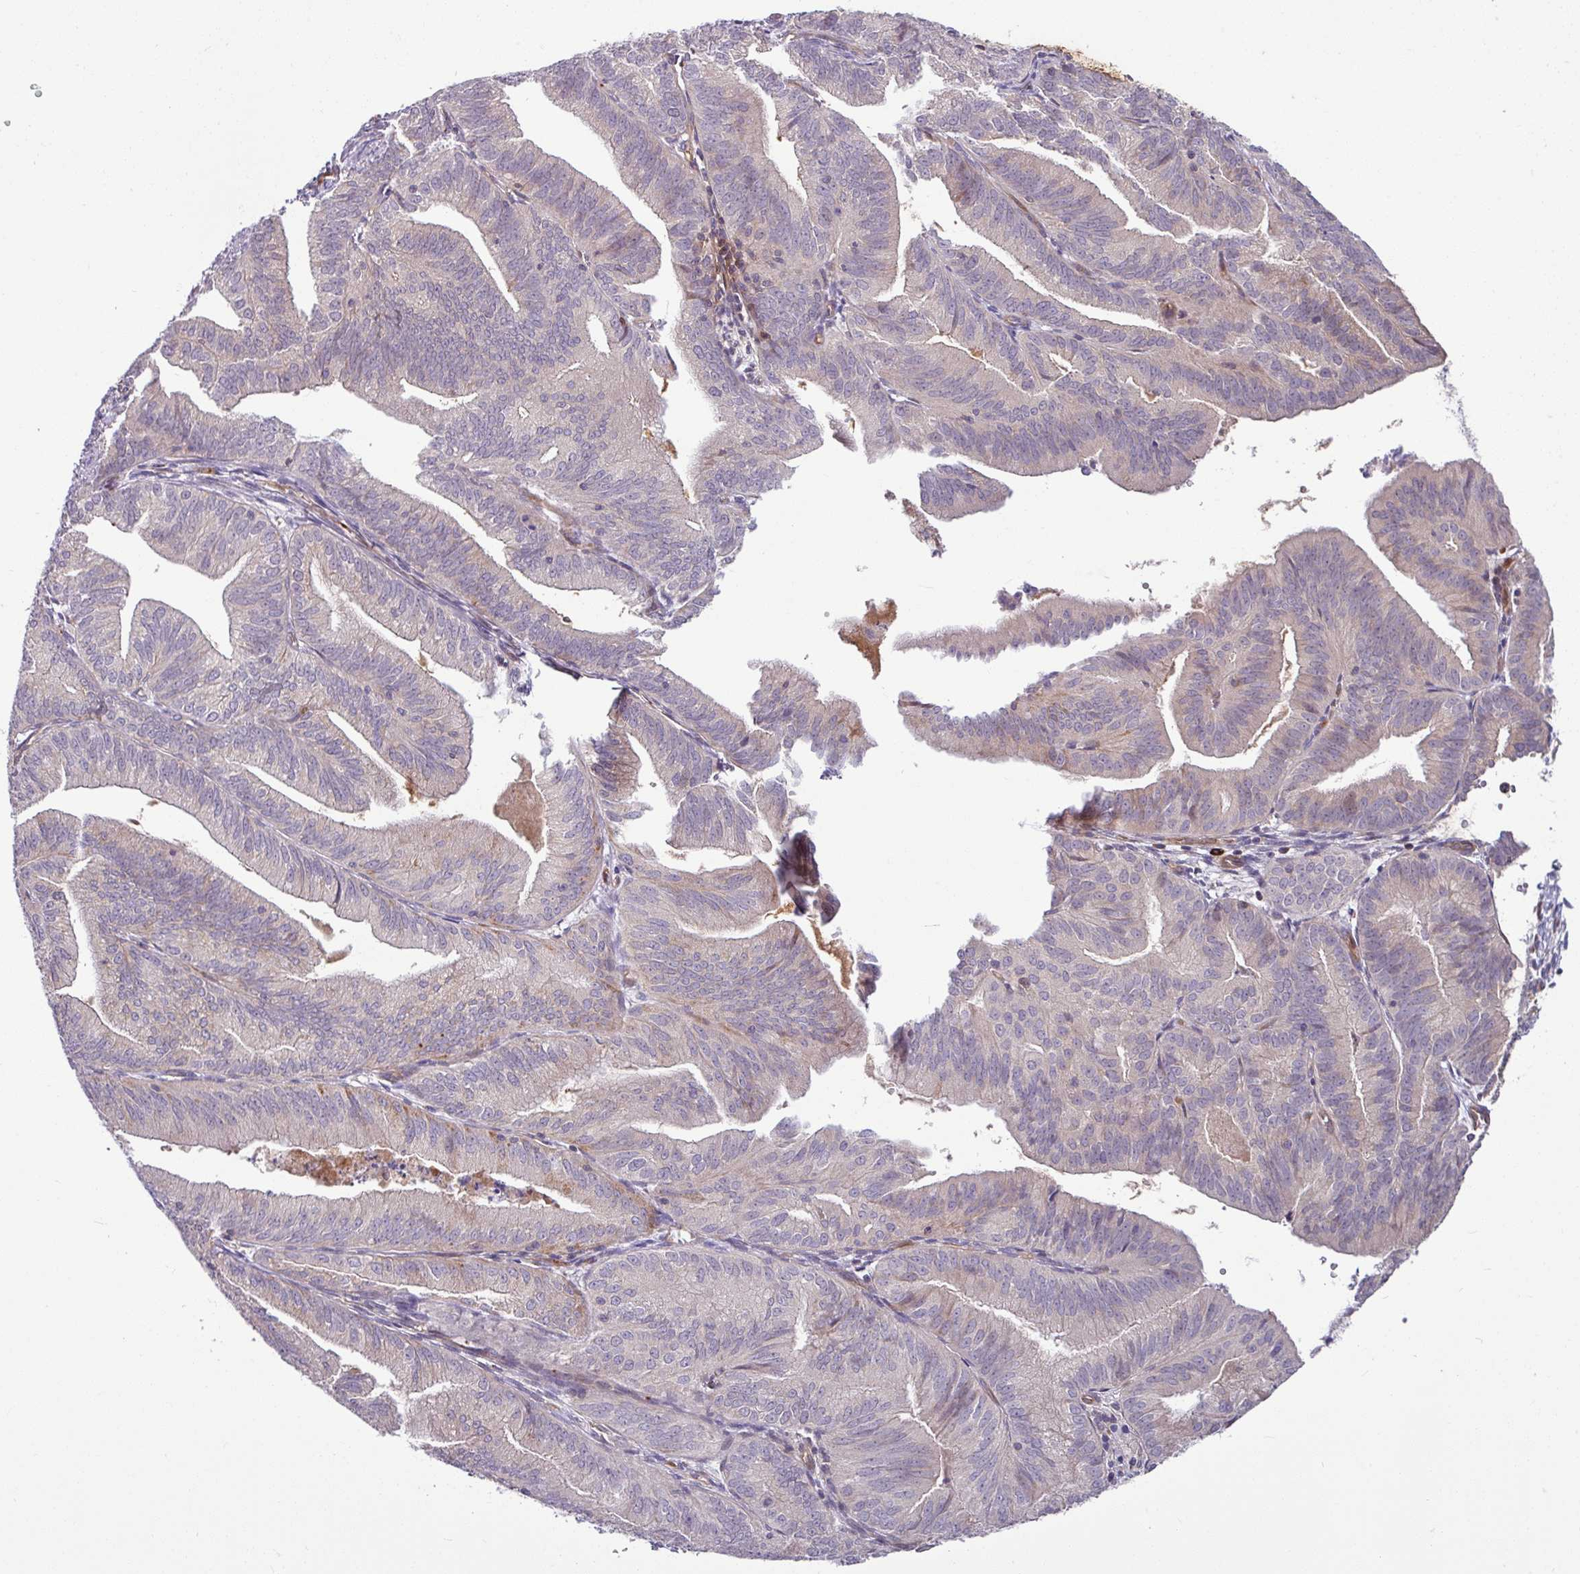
{"staining": {"intensity": "negative", "quantity": "none", "location": "none"}, "tissue": "endometrial cancer", "cell_type": "Tumor cells", "image_type": "cancer", "snomed": [{"axis": "morphology", "description": "Adenocarcinoma, NOS"}, {"axis": "topography", "description": "Endometrium"}], "caption": "Image shows no significant protein positivity in tumor cells of endometrial cancer.", "gene": "B4GALNT4", "patient": {"sex": "female", "age": 70}}